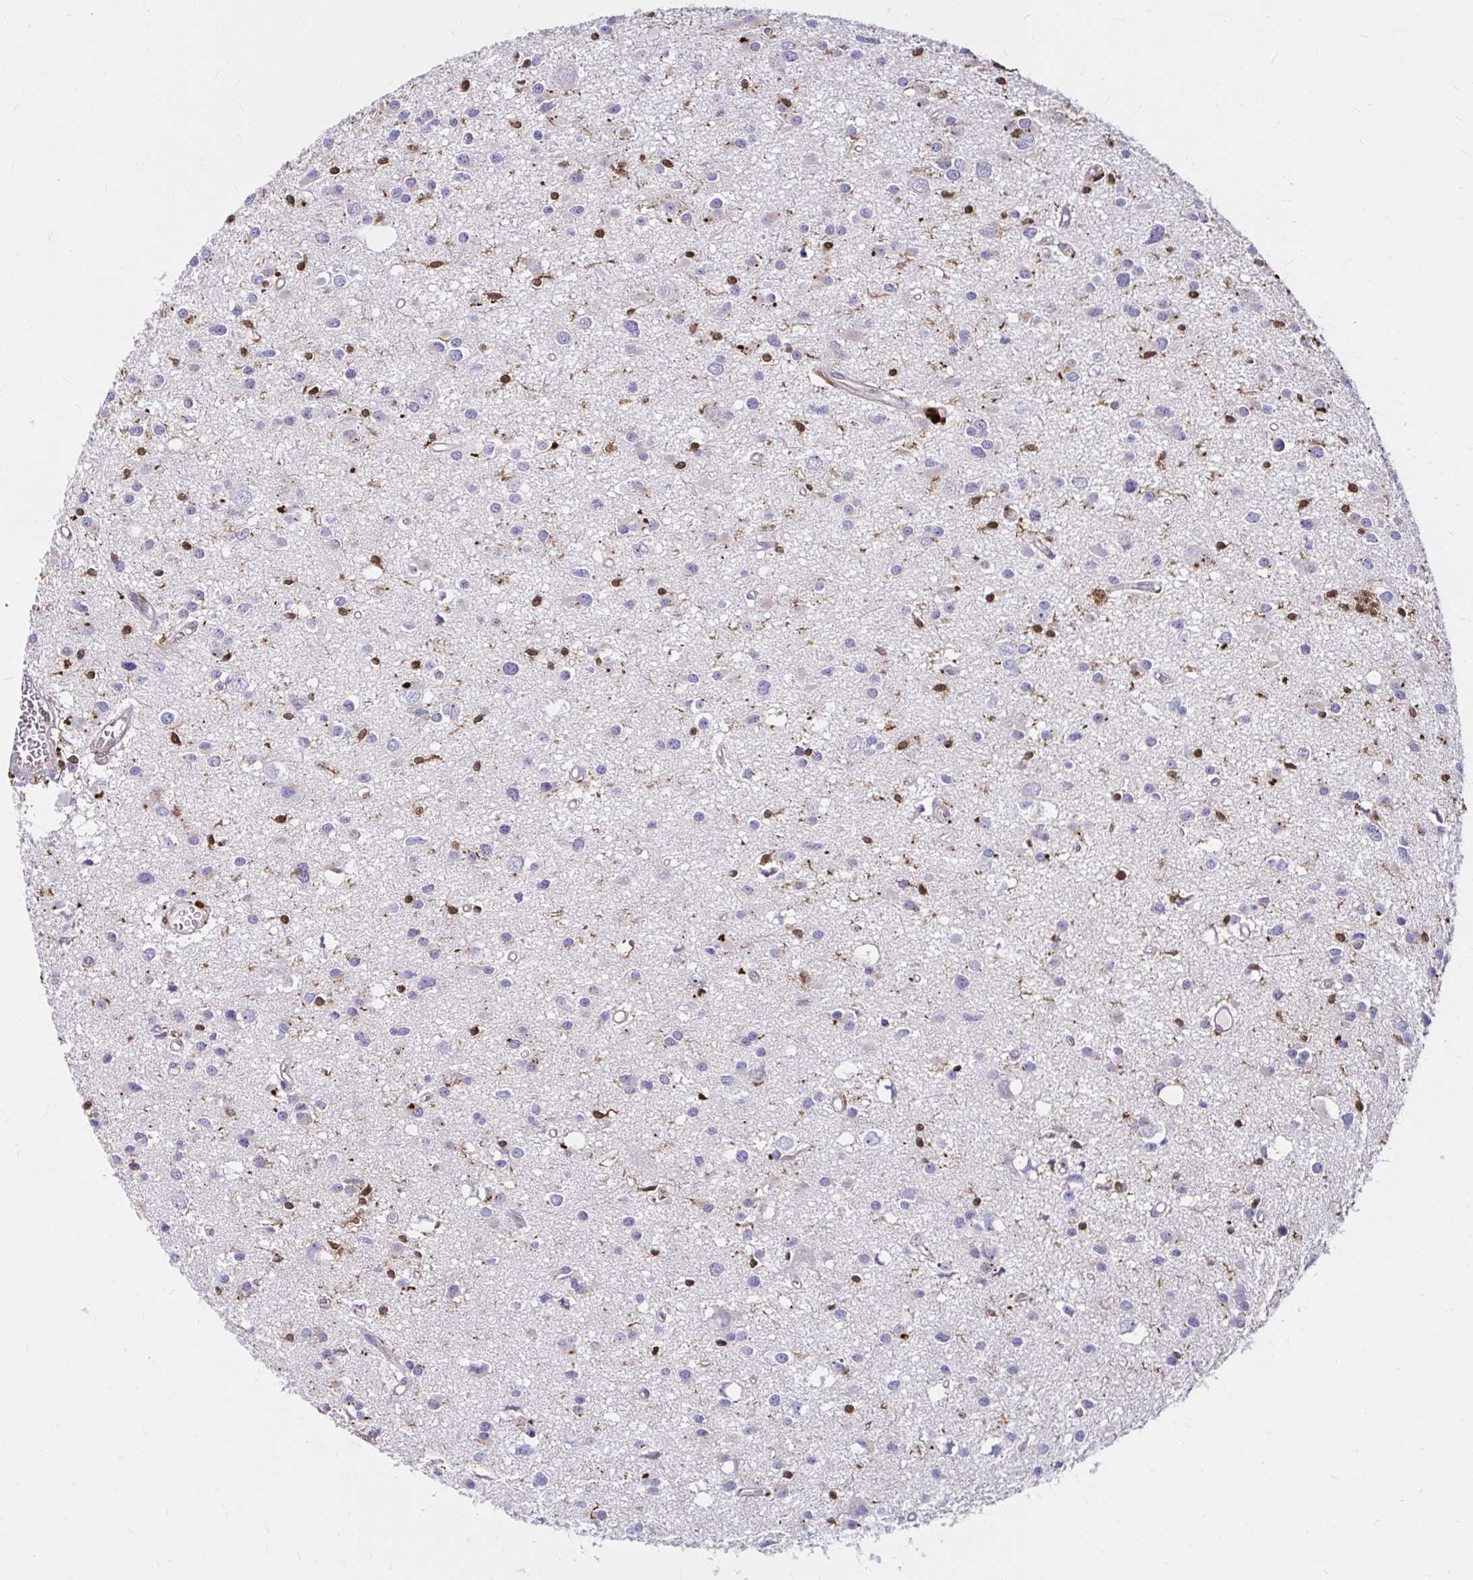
{"staining": {"intensity": "negative", "quantity": "none", "location": "none"}, "tissue": "glioma", "cell_type": "Tumor cells", "image_type": "cancer", "snomed": [{"axis": "morphology", "description": "Glioma, malignant, High grade"}, {"axis": "topography", "description": "Brain"}], "caption": "Micrograph shows no protein staining in tumor cells of malignant glioma (high-grade) tissue. (DAB (3,3'-diaminobenzidine) immunohistochemistry with hematoxylin counter stain).", "gene": "PYCARD", "patient": {"sex": "male", "age": 54}}